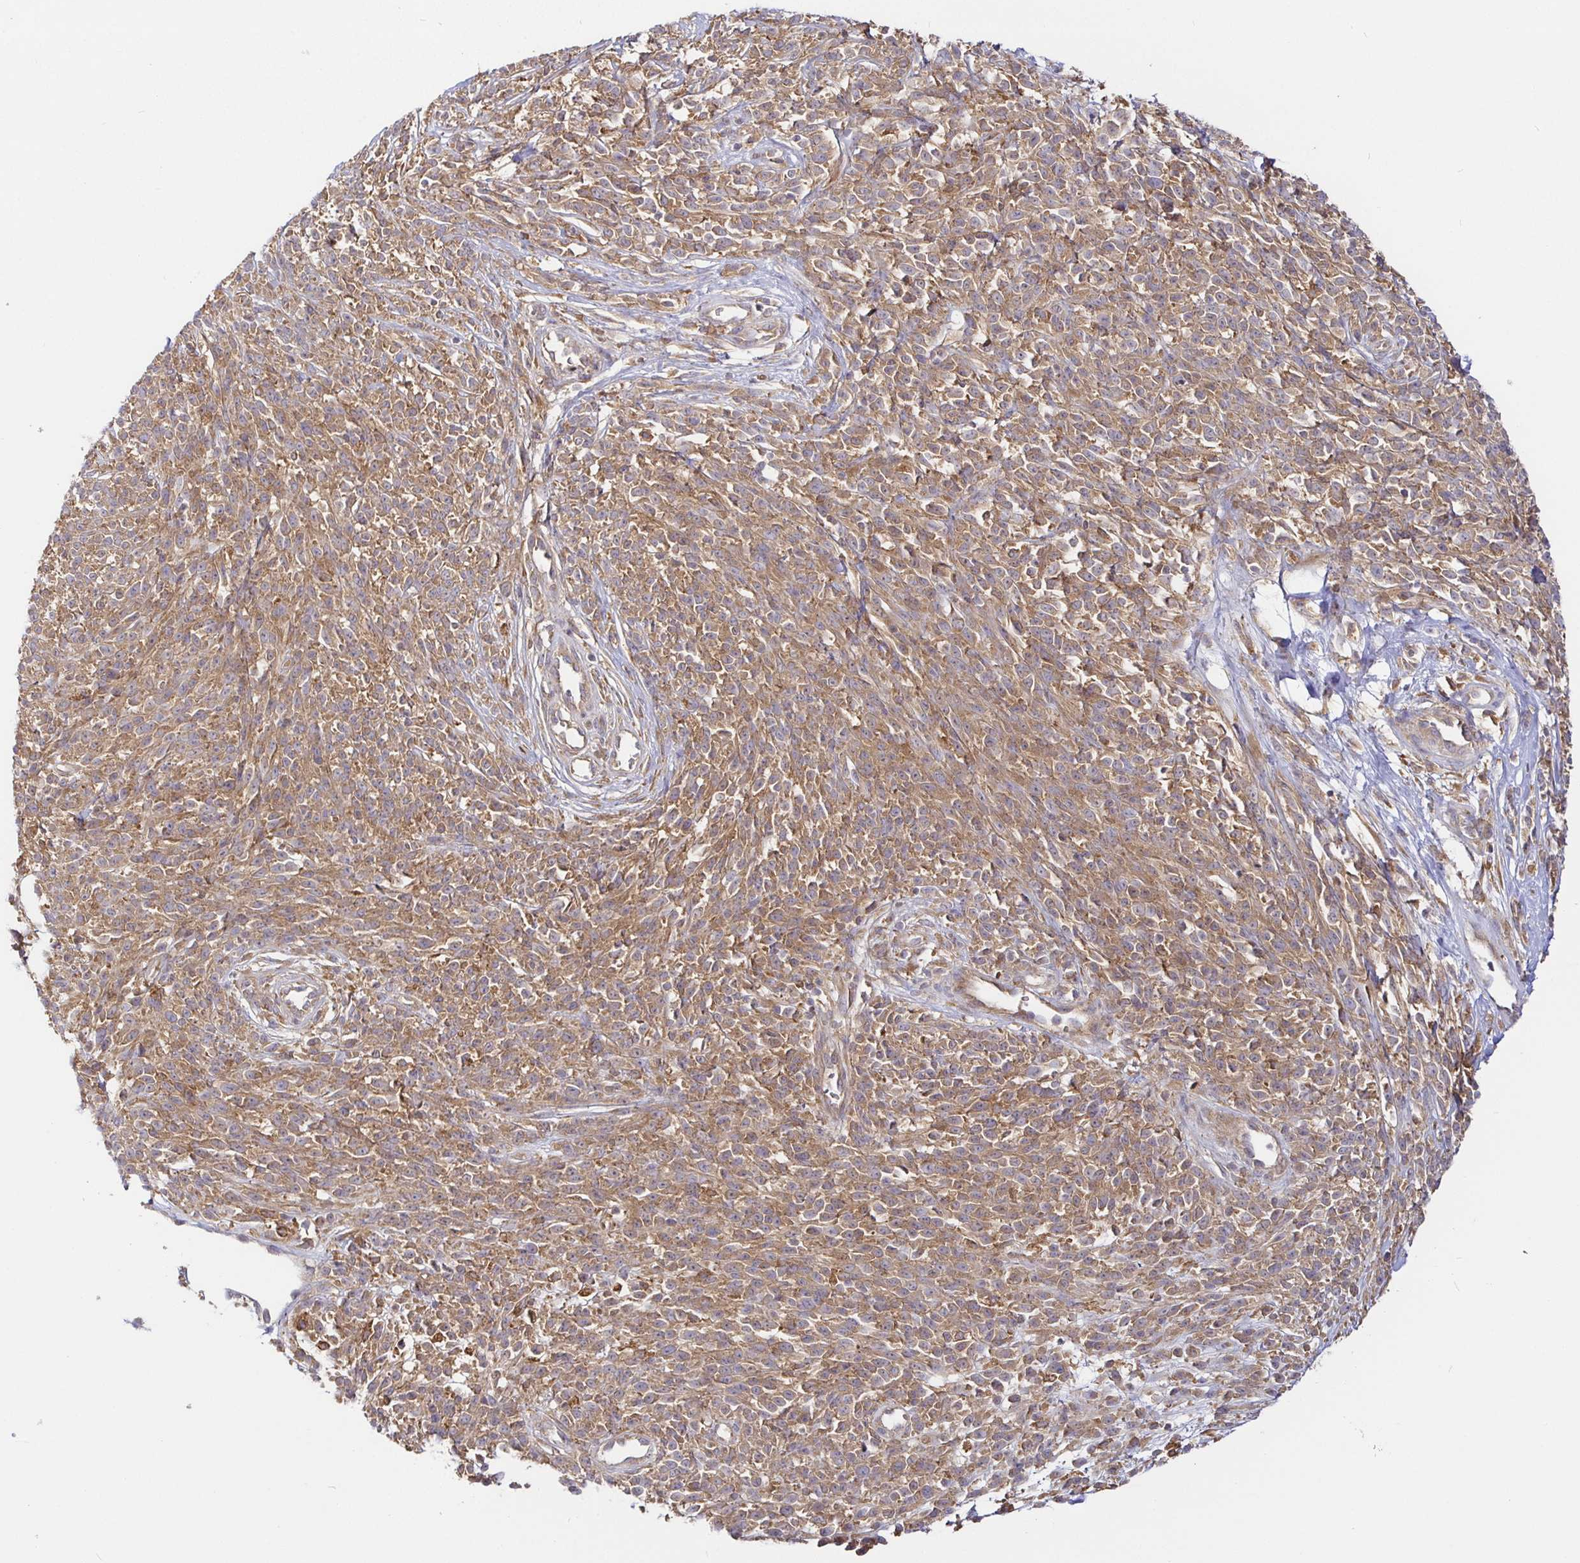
{"staining": {"intensity": "moderate", "quantity": ">75%", "location": "cytoplasmic/membranous"}, "tissue": "melanoma", "cell_type": "Tumor cells", "image_type": "cancer", "snomed": [{"axis": "morphology", "description": "Malignant melanoma, NOS"}, {"axis": "topography", "description": "Skin"}, {"axis": "topography", "description": "Skin of trunk"}], "caption": "A medium amount of moderate cytoplasmic/membranous staining is present in about >75% of tumor cells in melanoma tissue.", "gene": "SNX8", "patient": {"sex": "male", "age": 74}}